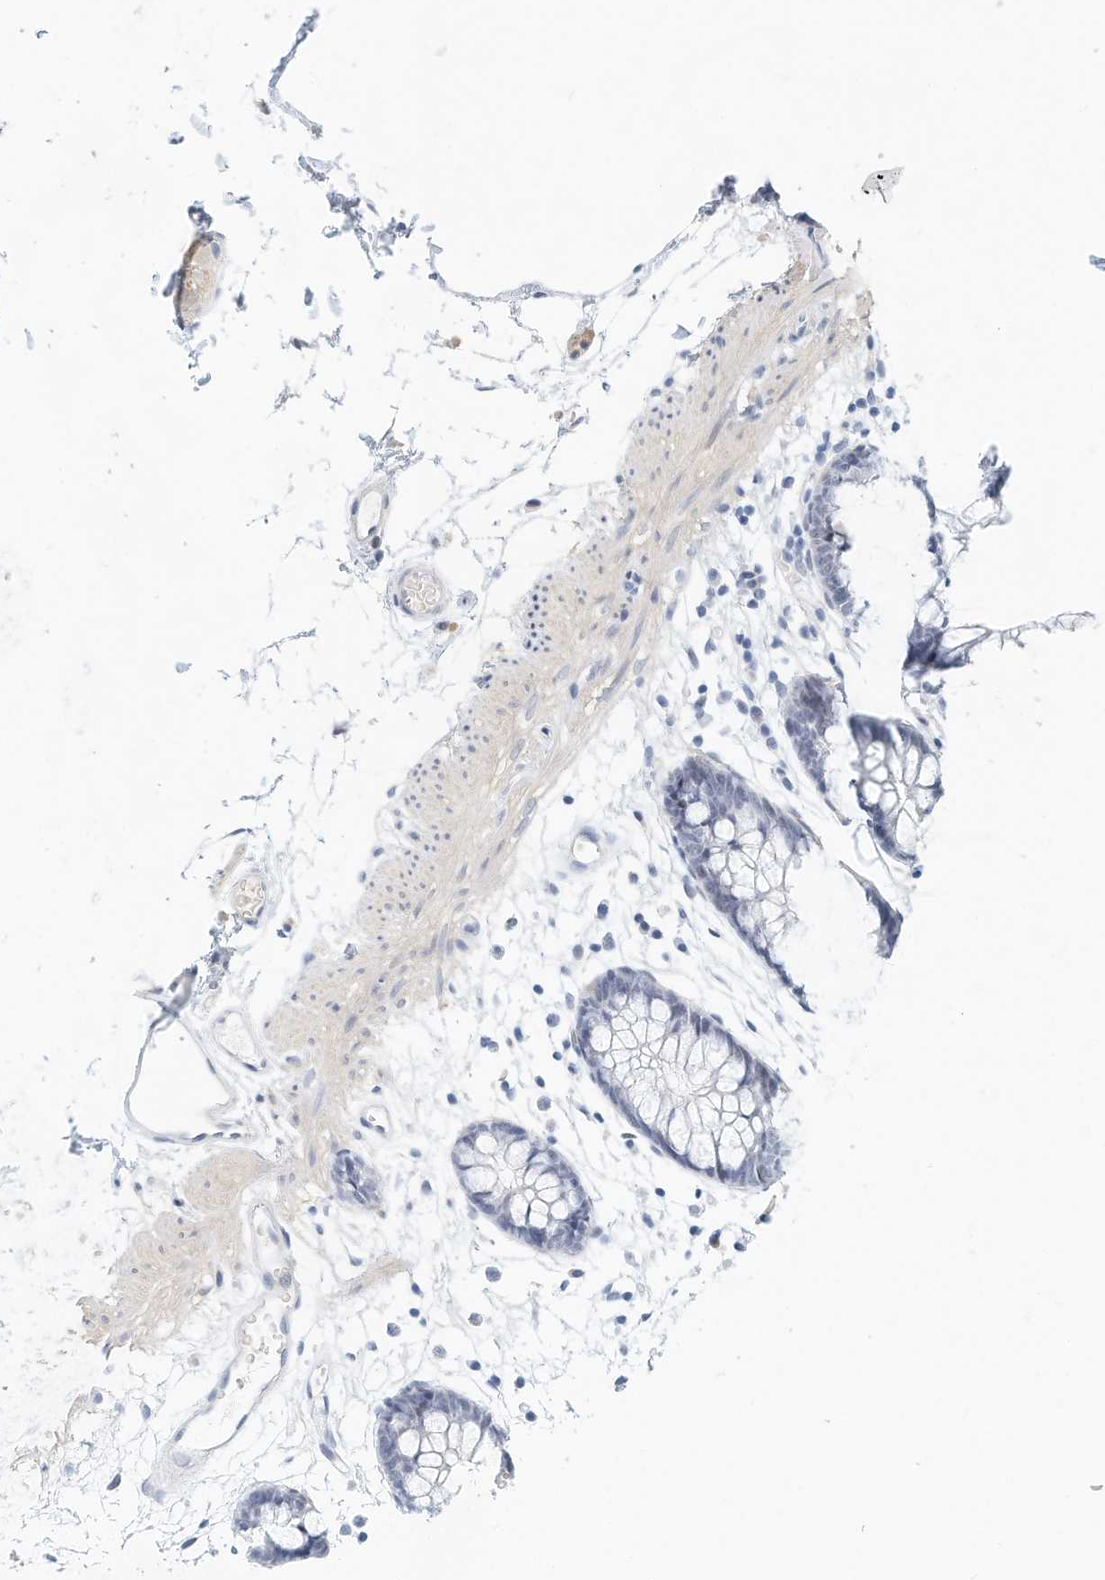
{"staining": {"intensity": "negative", "quantity": "none", "location": "none"}, "tissue": "colon", "cell_type": "Endothelial cells", "image_type": "normal", "snomed": [{"axis": "morphology", "description": "Normal tissue, NOS"}, {"axis": "topography", "description": "Colon"}], "caption": "IHC photomicrograph of unremarkable colon stained for a protein (brown), which exhibits no positivity in endothelial cells.", "gene": "ARHGAP28", "patient": {"sex": "male", "age": 56}}